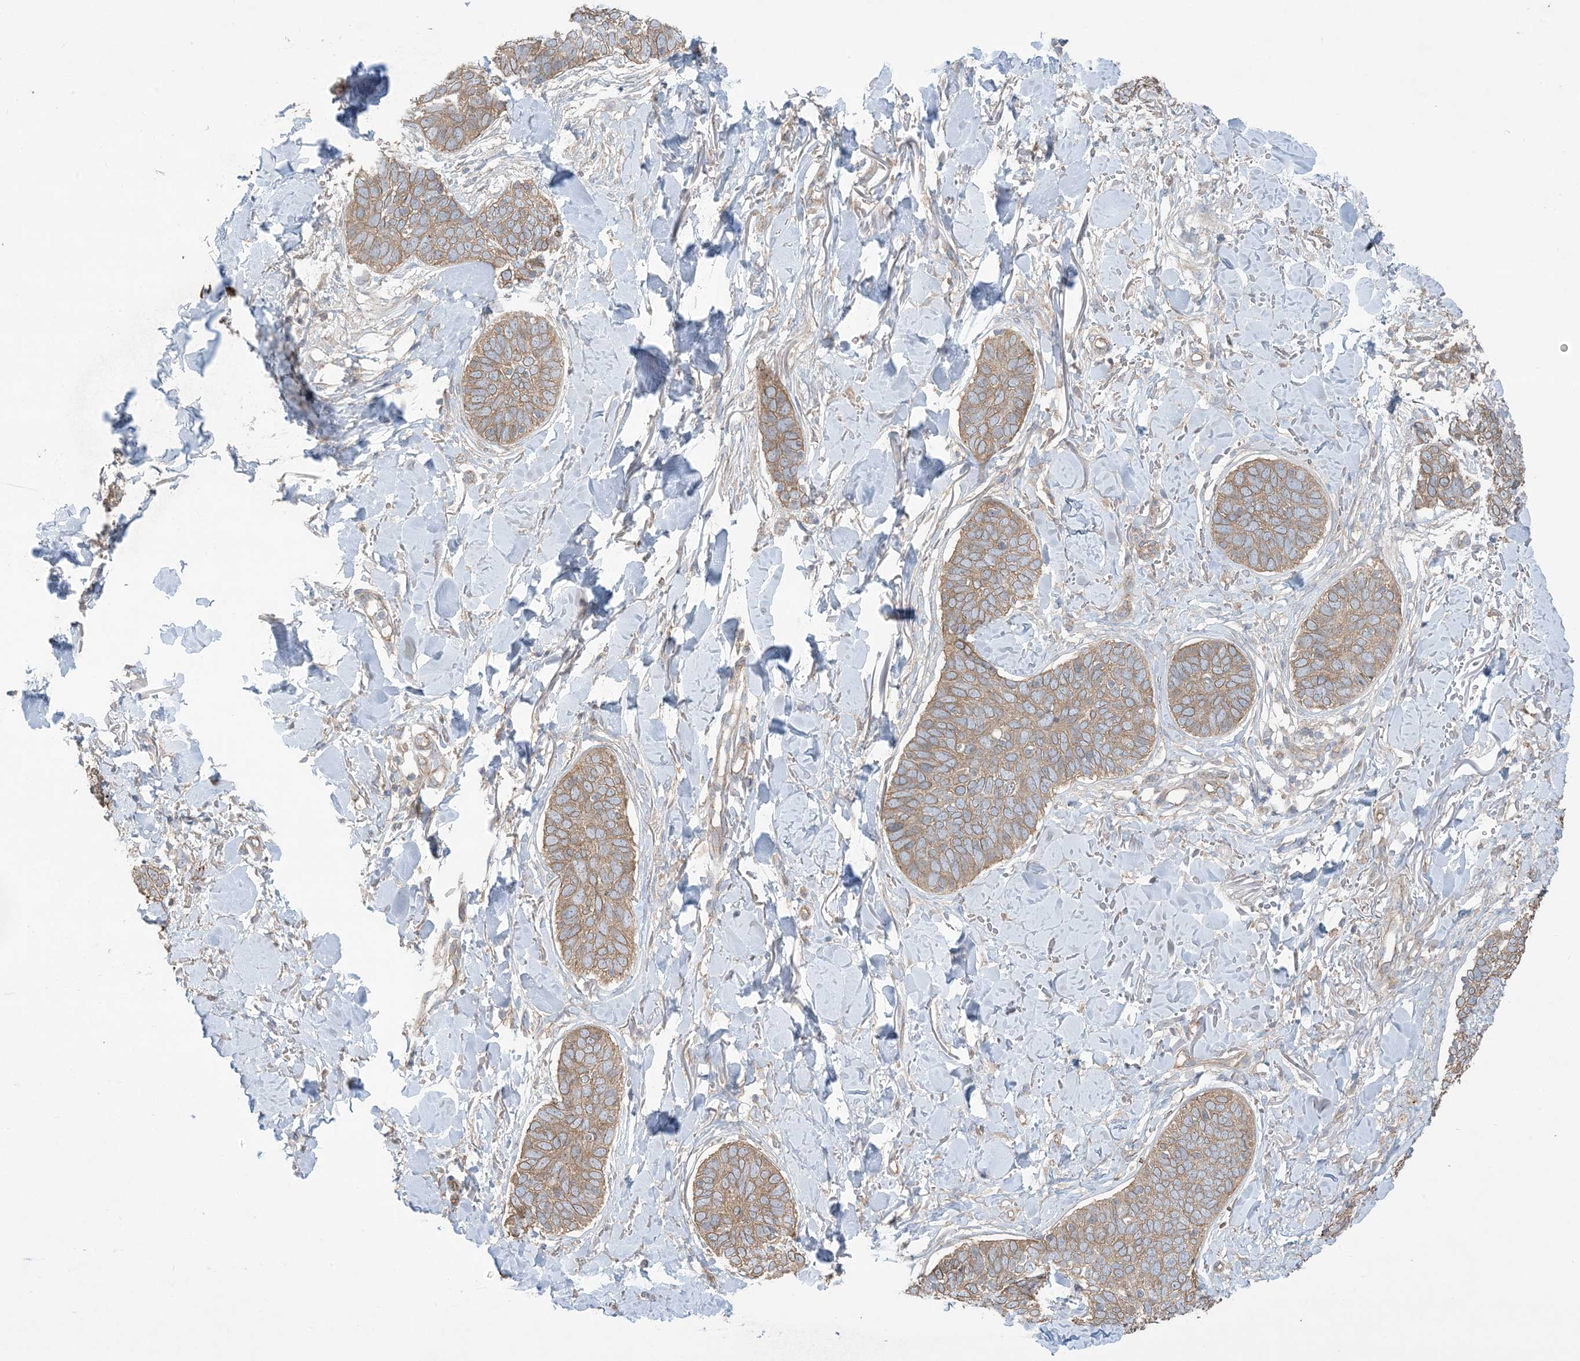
{"staining": {"intensity": "moderate", "quantity": ">75%", "location": "cytoplasmic/membranous"}, "tissue": "skin cancer", "cell_type": "Tumor cells", "image_type": "cancer", "snomed": [{"axis": "morphology", "description": "Basal cell carcinoma"}, {"axis": "topography", "description": "Skin"}], "caption": "Immunohistochemical staining of human skin basal cell carcinoma reveals moderate cytoplasmic/membranous protein staining in approximately >75% of tumor cells.", "gene": "CCNY", "patient": {"sex": "male", "age": 85}}